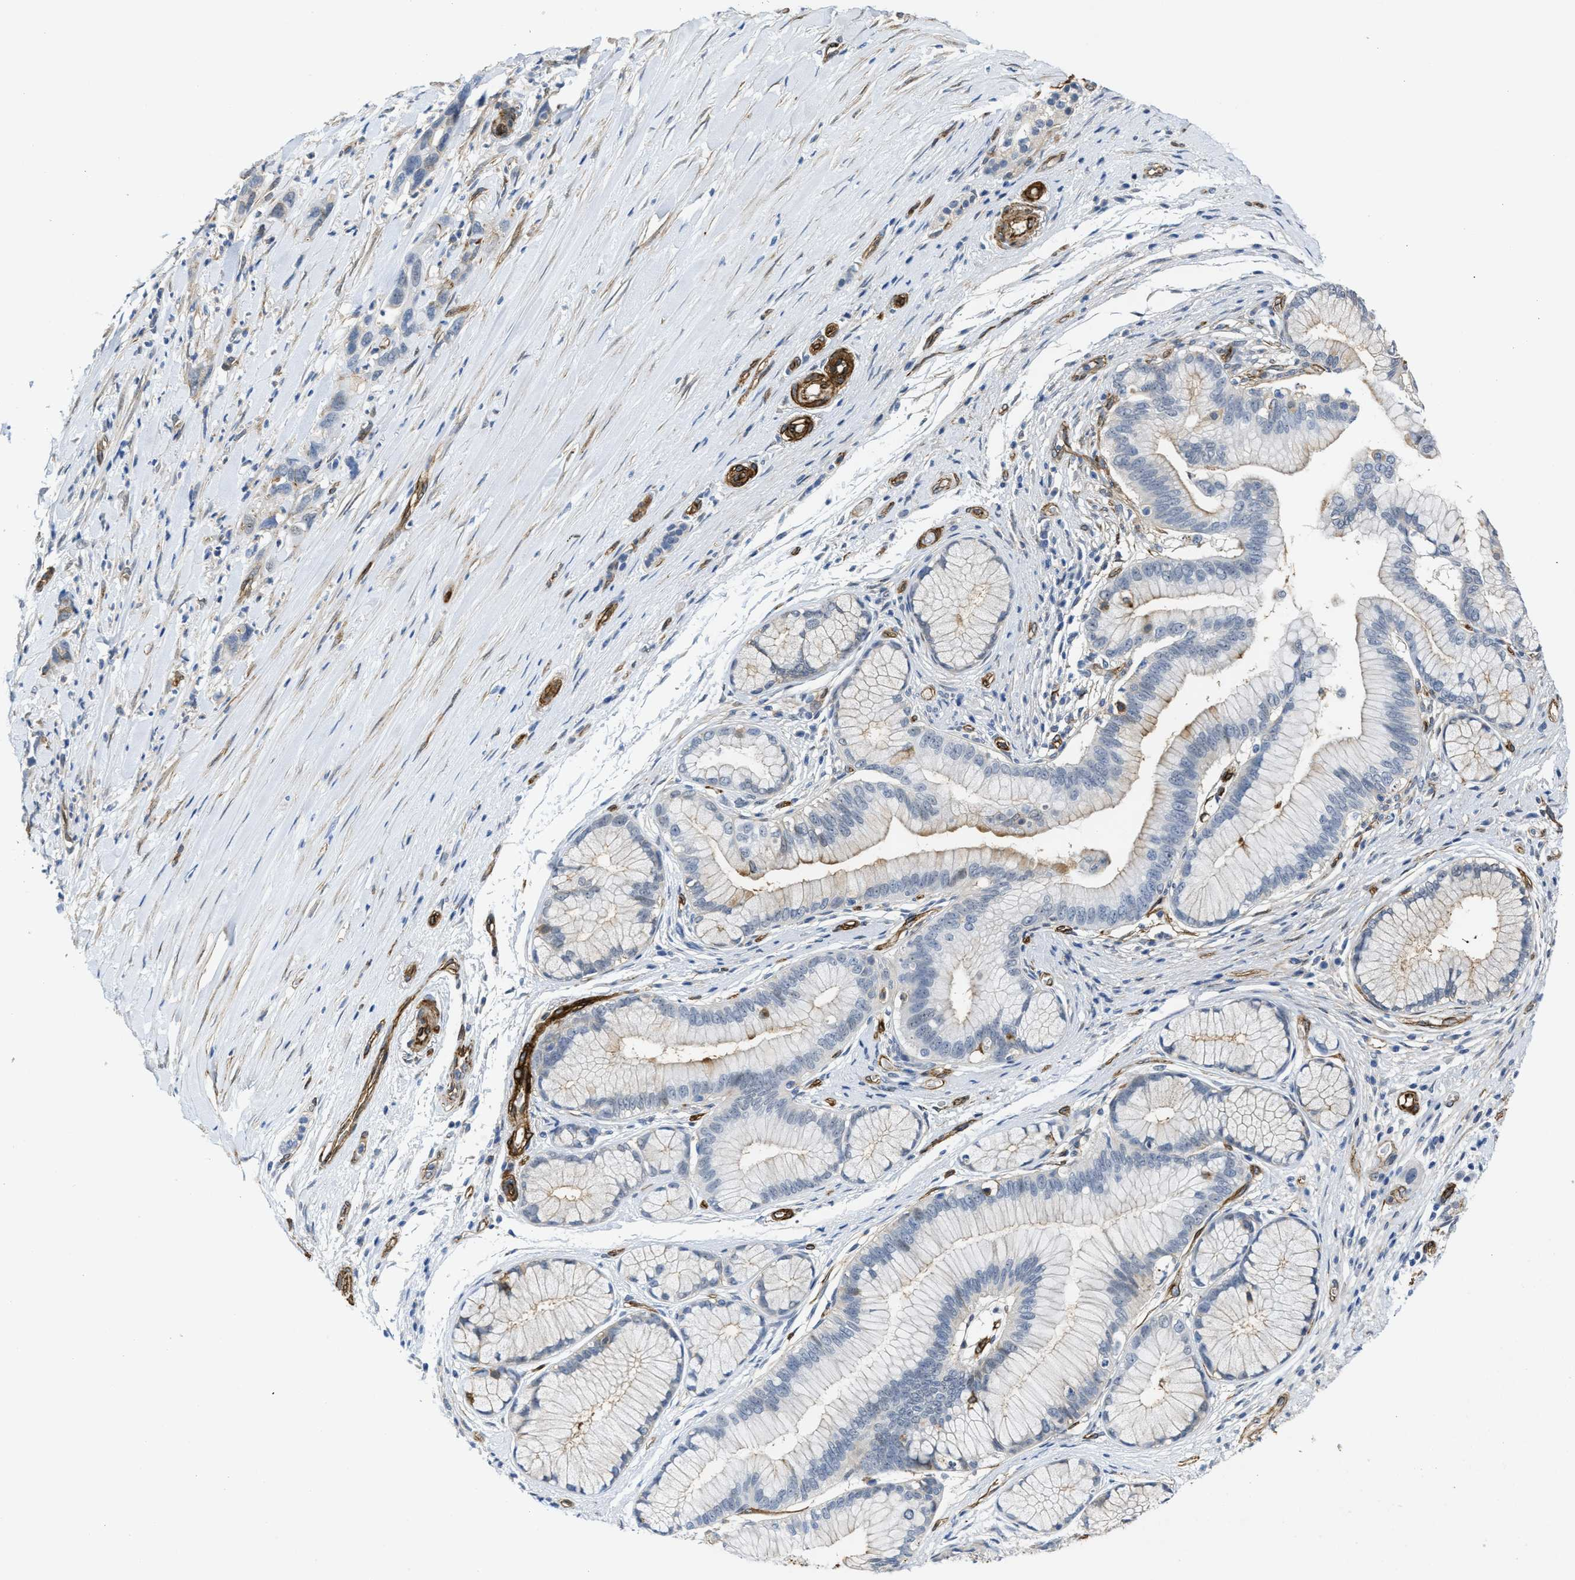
{"staining": {"intensity": "moderate", "quantity": "<25%", "location": "cytoplasmic/membranous"}, "tissue": "pancreatic cancer", "cell_type": "Tumor cells", "image_type": "cancer", "snomed": [{"axis": "morphology", "description": "Adenocarcinoma, NOS"}, {"axis": "topography", "description": "Pancreas"}], "caption": "Pancreatic cancer stained with a protein marker displays moderate staining in tumor cells.", "gene": "NAB1", "patient": {"sex": "female", "age": 70}}